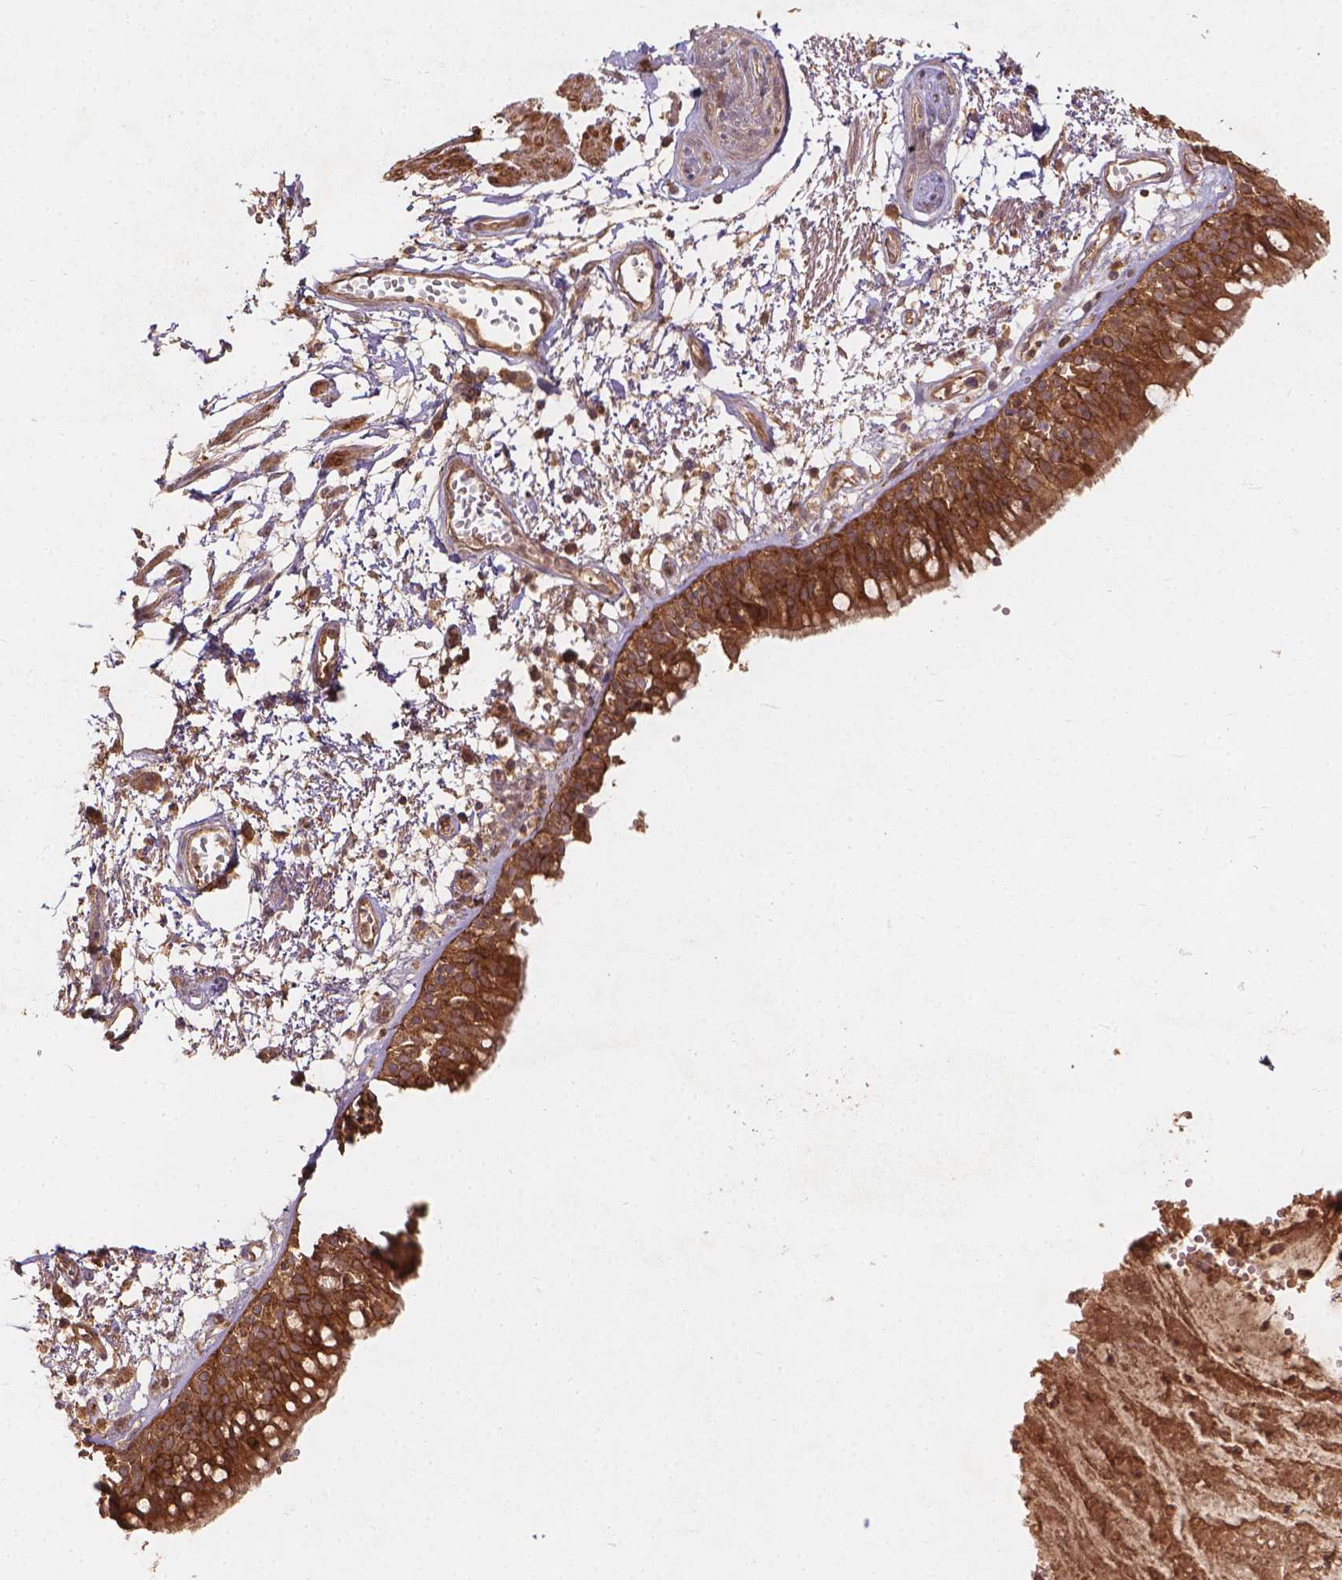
{"staining": {"intensity": "strong", "quantity": ">75%", "location": "cytoplasmic/membranous"}, "tissue": "bronchus", "cell_type": "Respiratory epithelial cells", "image_type": "normal", "snomed": [{"axis": "morphology", "description": "Normal tissue, NOS"}, {"axis": "morphology", "description": "Squamous cell carcinoma, NOS"}, {"axis": "topography", "description": "Cartilage tissue"}, {"axis": "topography", "description": "Bronchus"}, {"axis": "topography", "description": "Lung"}], "caption": "The micrograph shows staining of normal bronchus, revealing strong cytoplasmic/membranous protein expression (brown color) within respiratory epithelial cells. The staining was performed using DAB (3,3'-diaminobenzidine), with brown indicating positive protein expression. Nuclei are stained blue with hematoxylin.", "gene": "XPR1", "patient": {"sex": "male", "age": 66}}